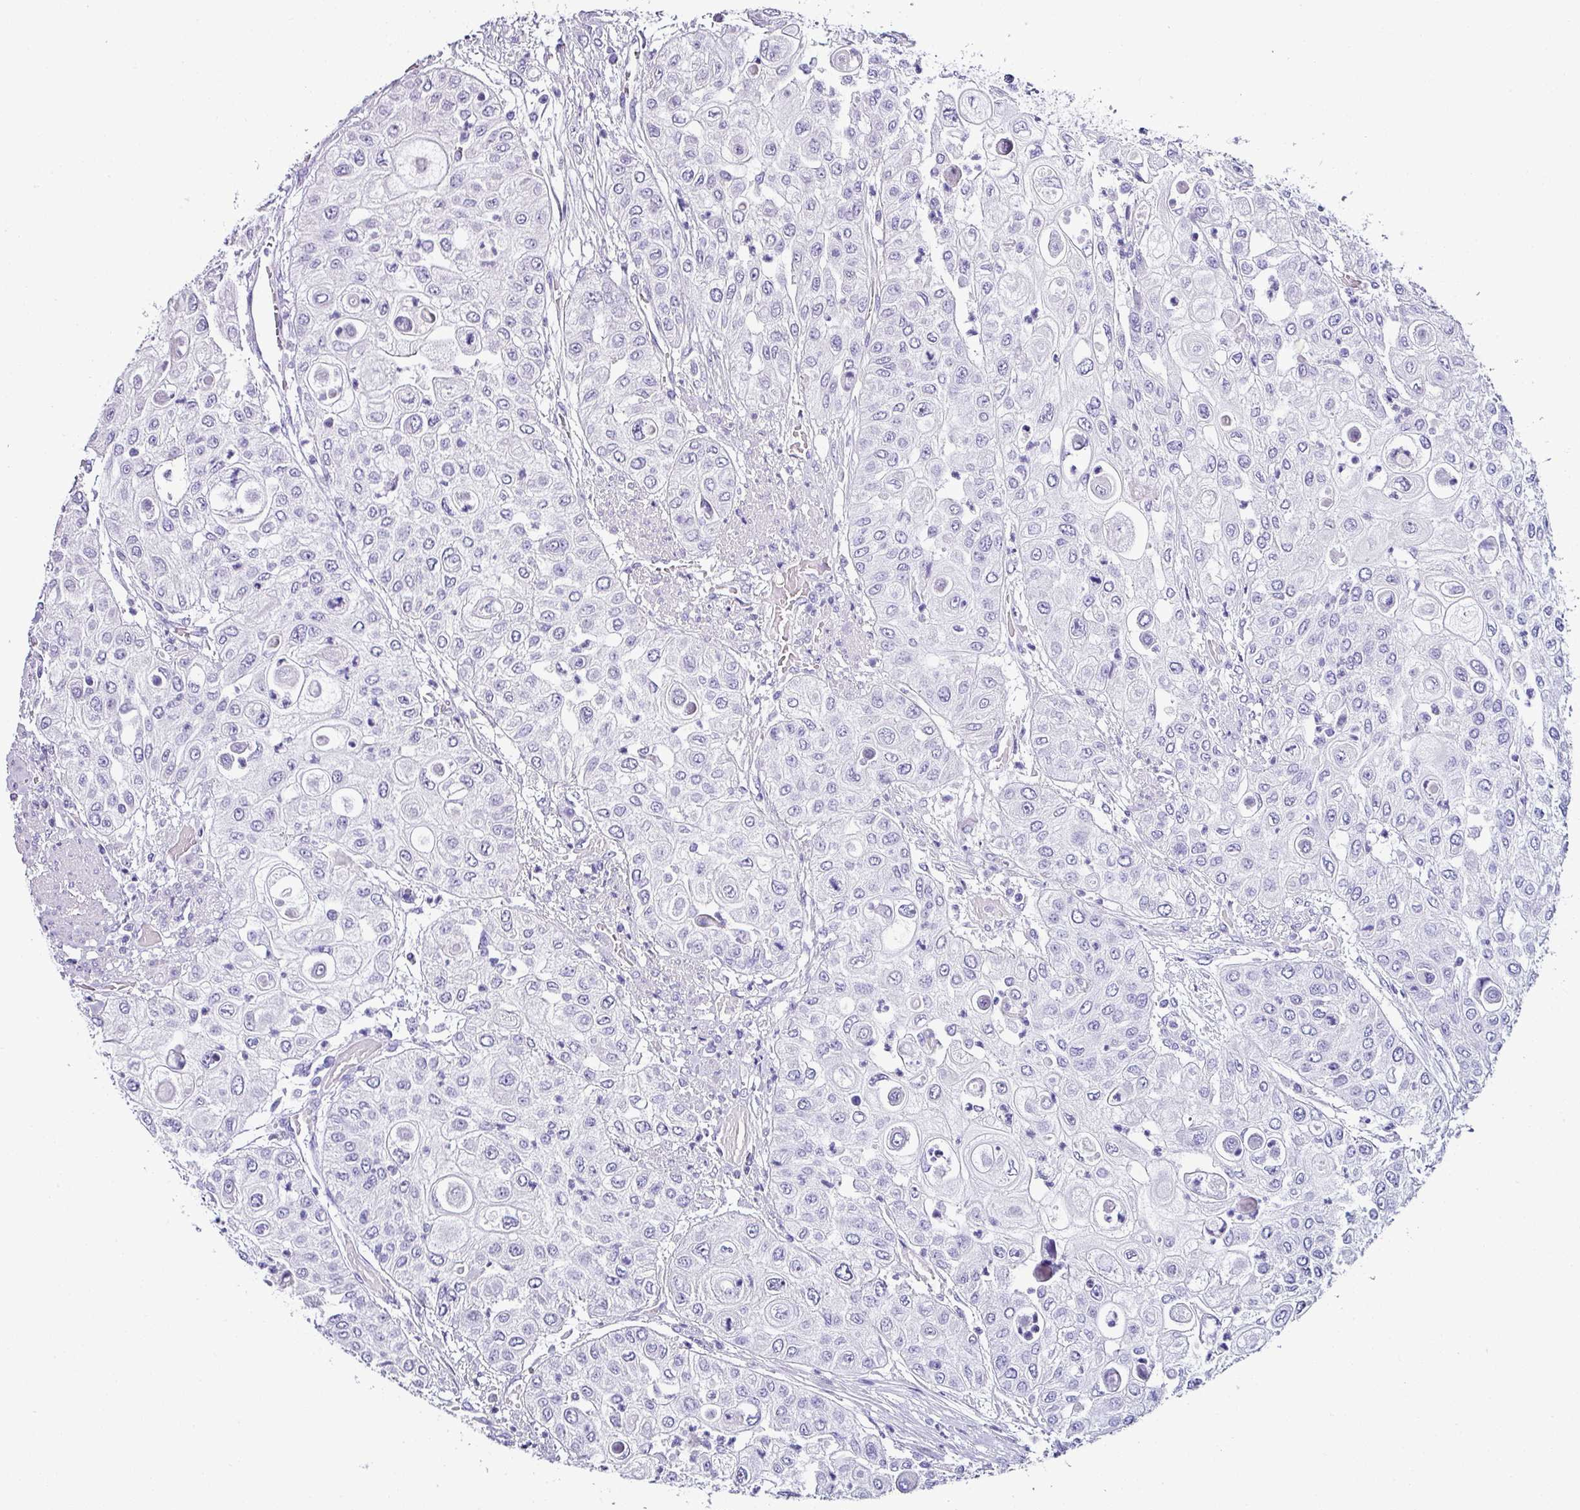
{"staining": {"intensity": "negative", "quantity": "none", "location": "none"}, "tissue": "urothelial cancer", "cell_type": "Tumor cells", "image_type": "cancer", "snomed": [{"axis": "morphology", "description": "Urothelial carcinoma, High grade"}, {"axis": "topography", "description": "Urinary bladder"}], "caption": "An image of urothelial cancer stained for a protein shows no brown staining in tumor cells. The staining is performed using DAB brown chromogen with nuclei counter-stained in using hematoxylin.", "gene": "NAPSA", "patient": {"sex": "female", "age": 79}}